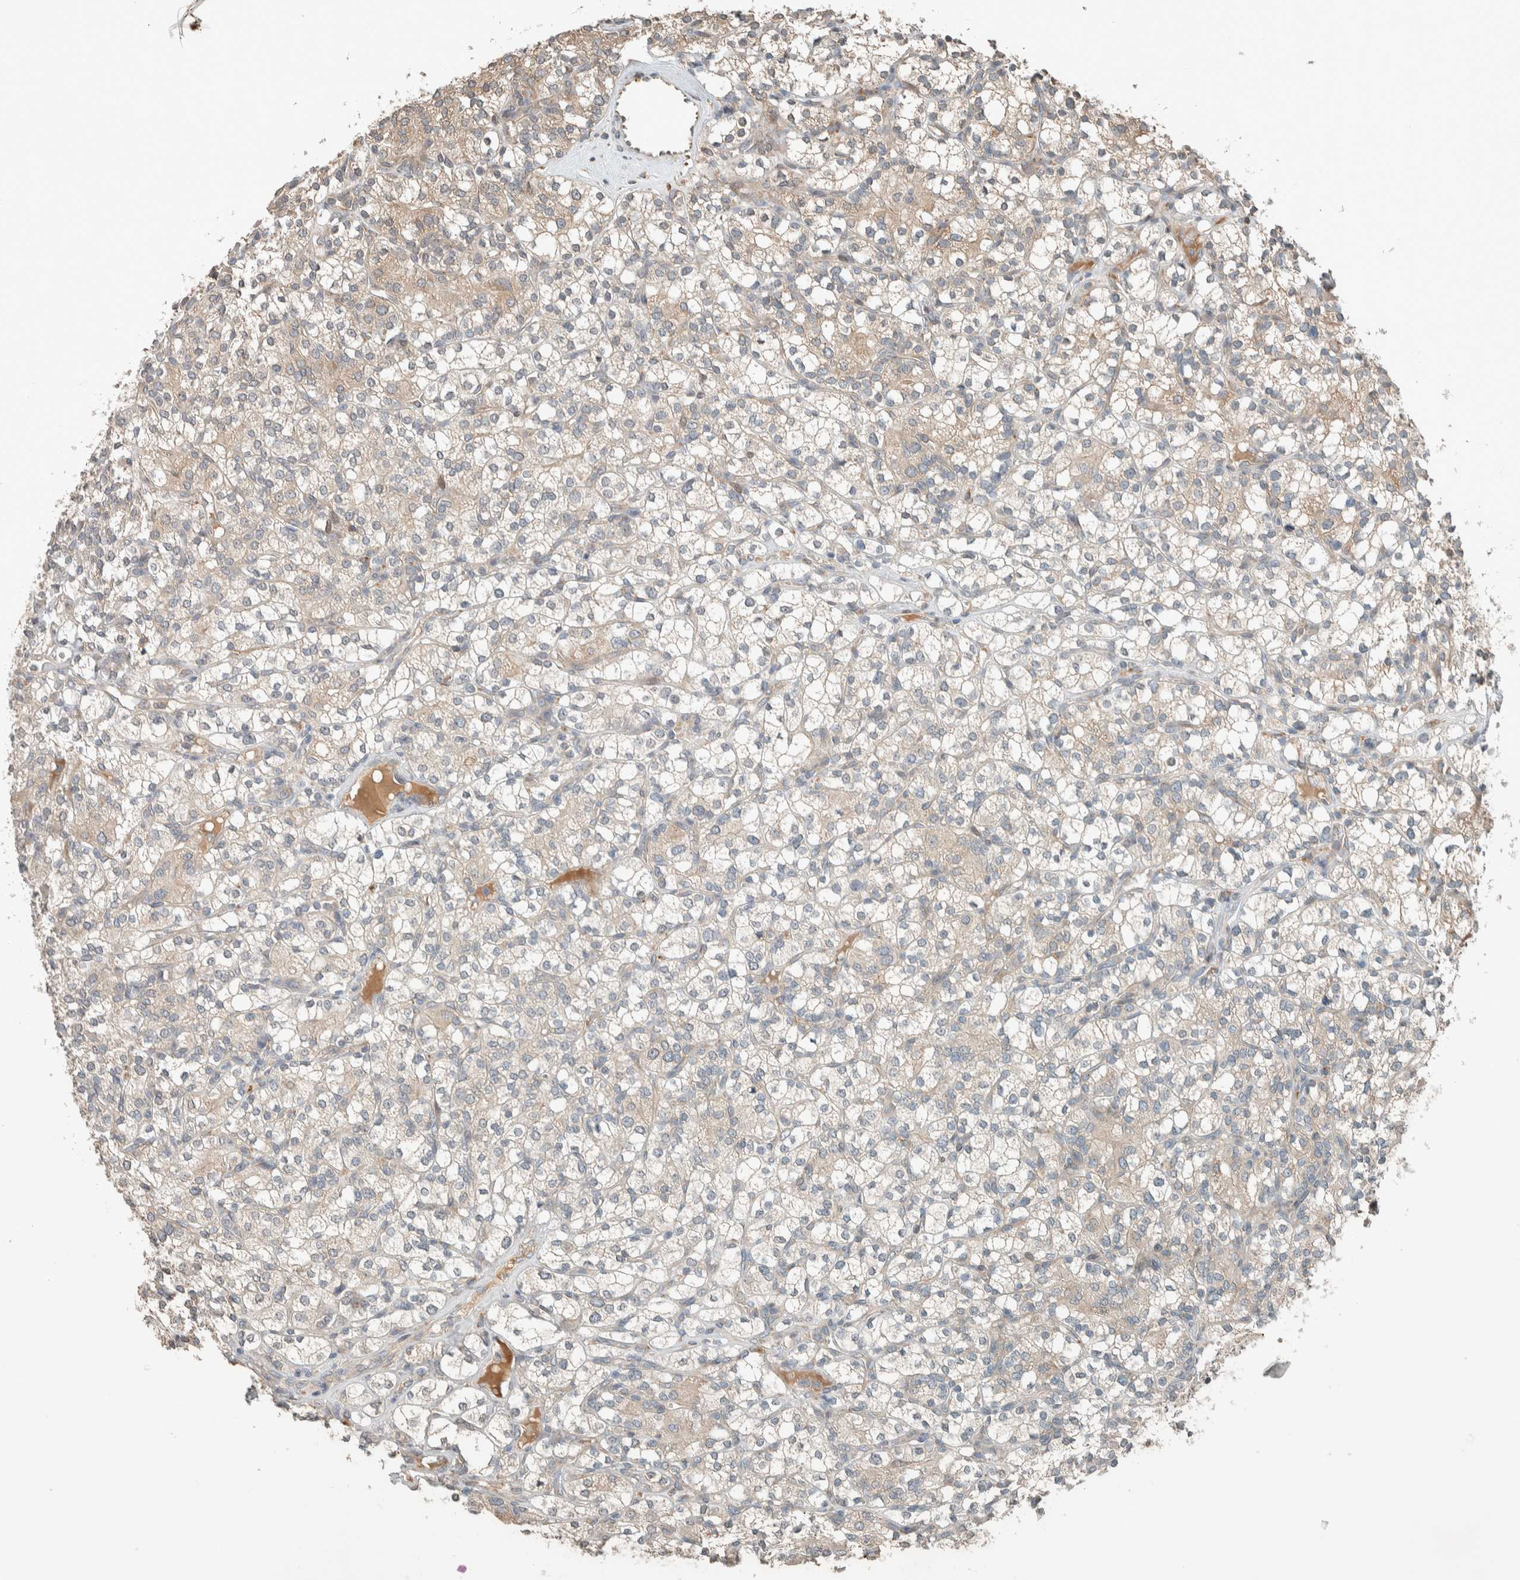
{"staining": {"intensity": "weak", "quantity": "<25%", "location": "cytoplasmic/membranous"}, "tissue": "renal cancer", "cell_type": "Tumor cells", "image_type": "cancer", "snomed": [{"axis": "morphology", "description": "Adenocarcinoma, NOS"}, {"axis": "topography", "description": "Kidney"}], "caption": "Image shows no protein positivity in tumor cells of renal adenocarcinoma tissue. (DAB immunohistochemistry (IHC), high magnification).", "gene": "NBR1", "patient": {"sex": "male", "age": 77}}